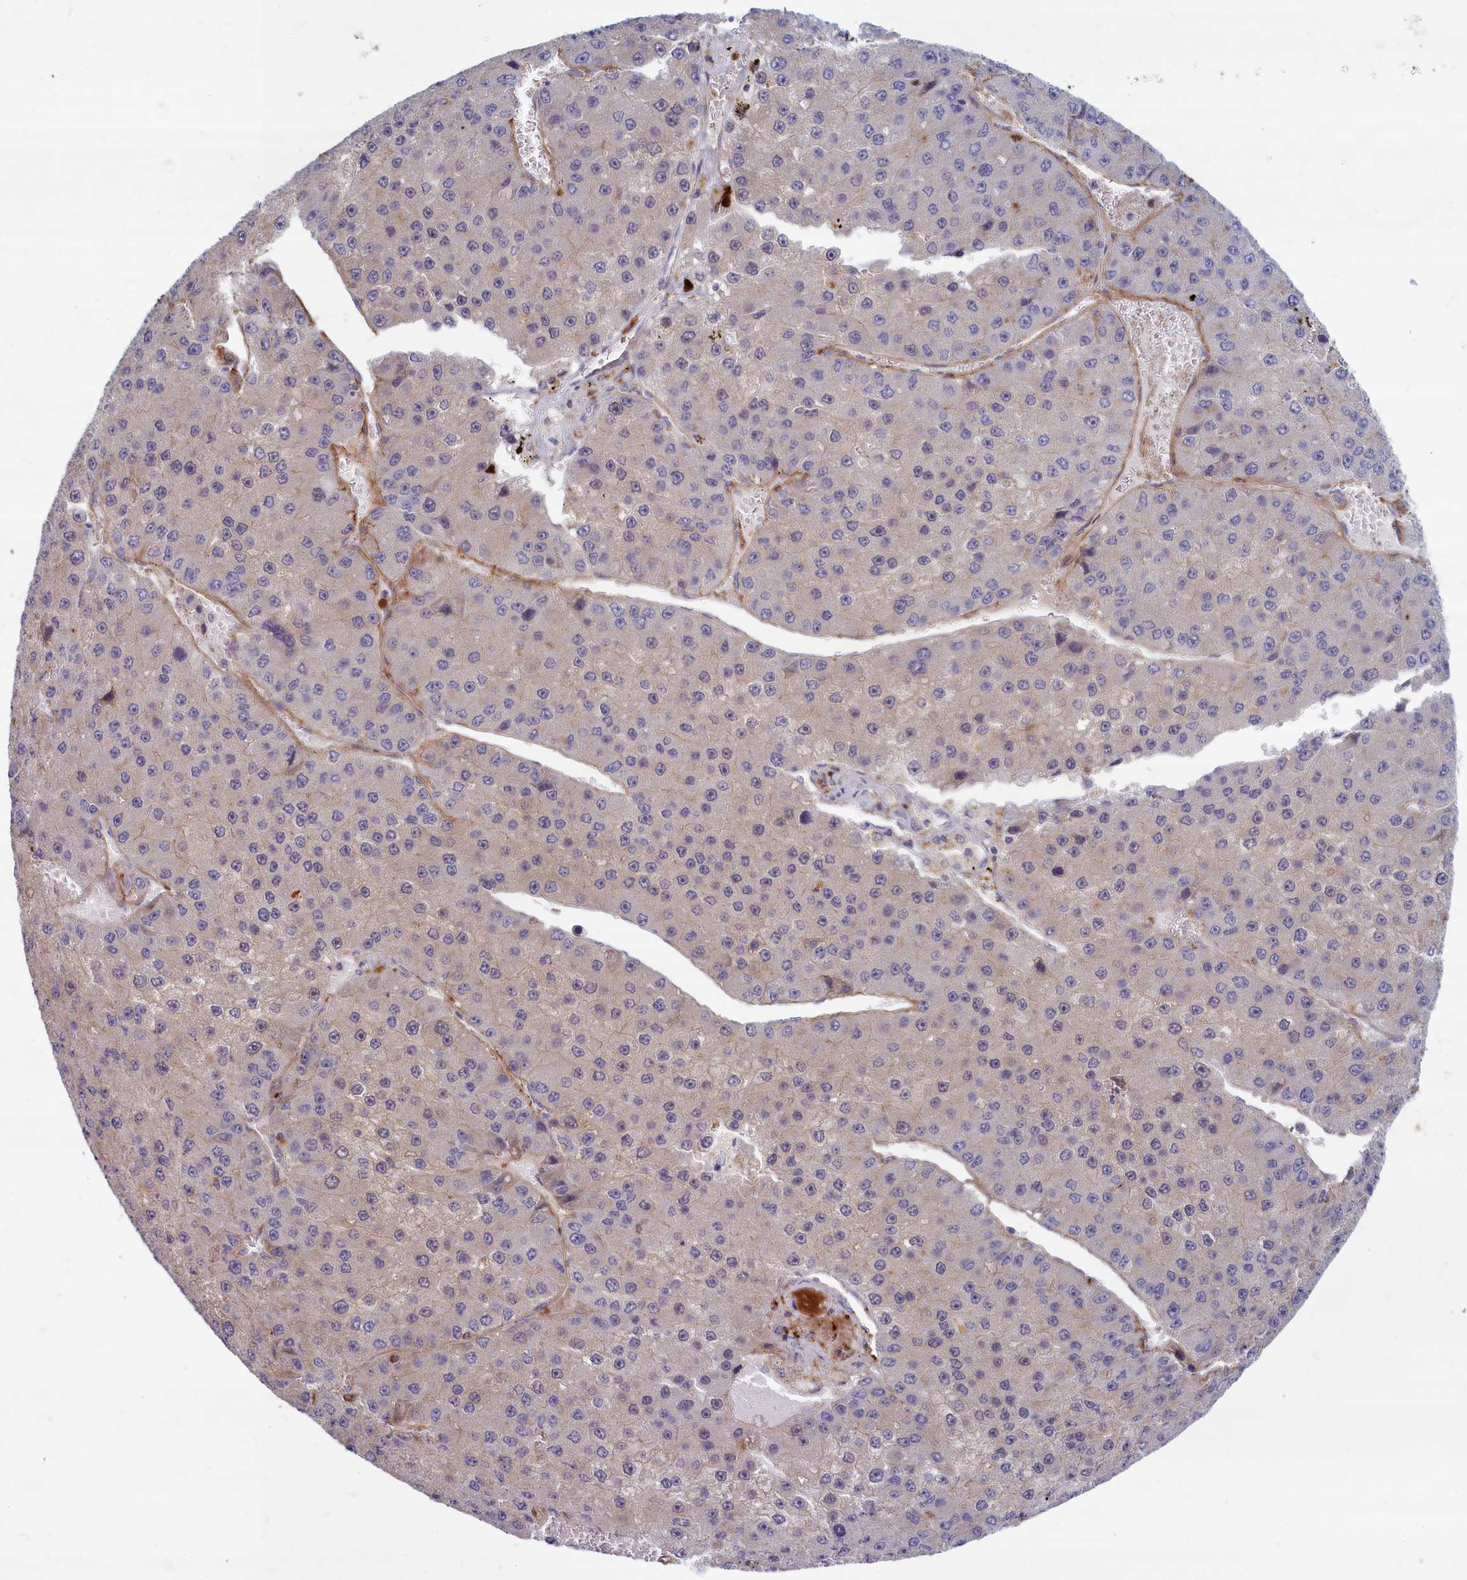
{"staining": {"intensity": "weak", "quantity": "<25%", "location": "cytoplasmic/membranous"}, "tissue": "liver cancer", "cell_type": "Tumor cells", "image_type": "cancer", "snomed": [{"axis": "morphology", "description": "Carcinoma, Hepatocellular, NOS"}, {"axis": "topography", "description": "Liver"}], "caption": "Immunohistochemistry micrograph of neoplastic tissue: hepatocellular carcinoma (liver) stained with DAB reveals no significant protein expression in tumor cells.", "gene": "FCSK", "patient": {"sex": "female", "age": 73}}